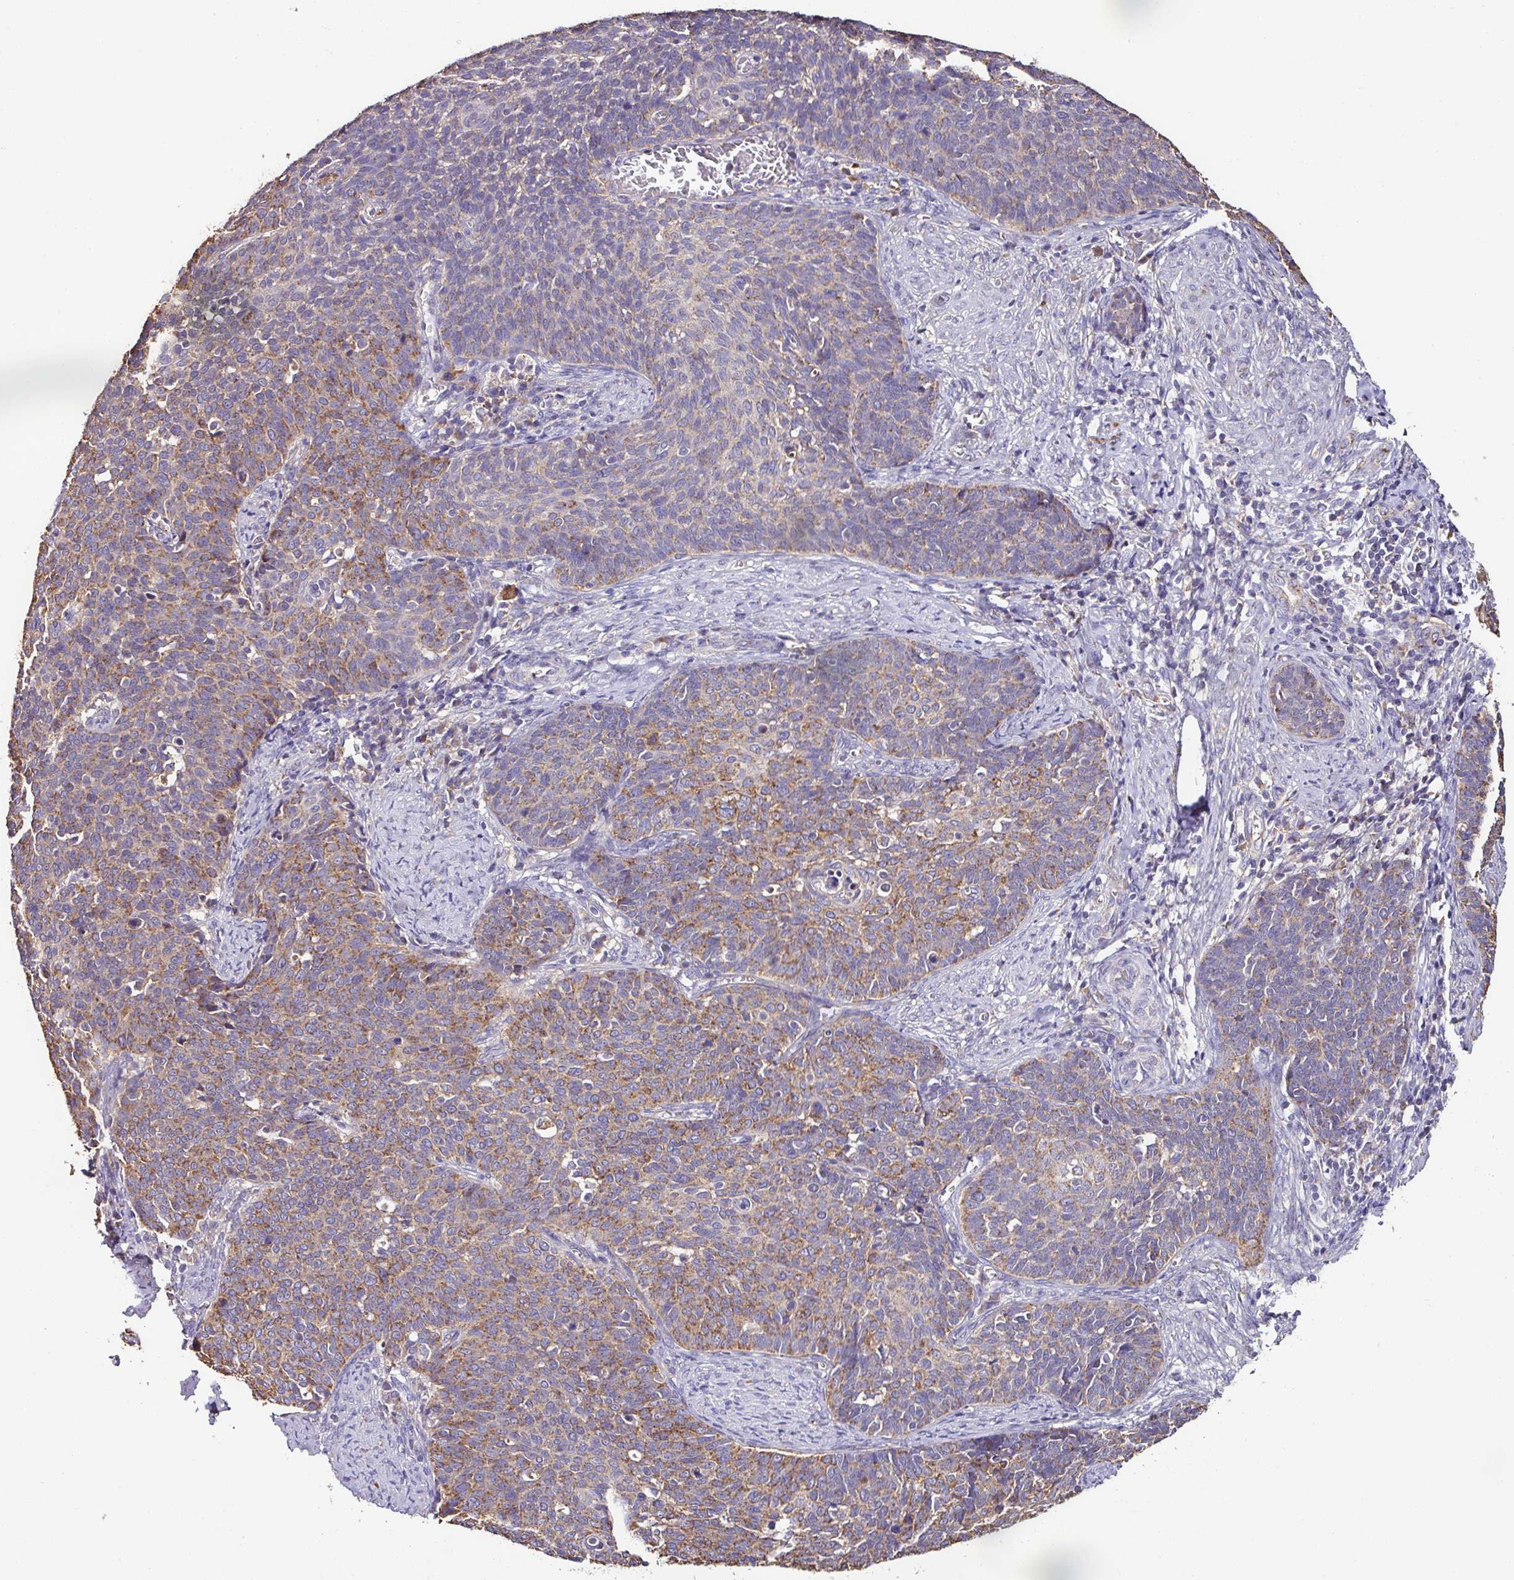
{"staining": {"intensity": "moderate", "quantity": "25%-75%", "location": "cytoplasmic/membranous"}, "tissue": "cervical cancer", "cell_type": "Tumor cells", "image_type": "cancer", "snomed": [{"axis": "morphology", "description": "Normal tissue, NOS"}, {"axis": "morphology", "description": "Squamous cell carcinoma, NOS"}, {"axis": "topography", "description": "Cervix"}], "caption": "A photomicrograph of human cervical squamous cell carcinoma stained for a protein shows moderate cytoplasmic/membranous brown staining in tumor cells. Nuclei are stained in blue.", "gene": "CPD", "patient": {"sex": "female", "age": 39}}